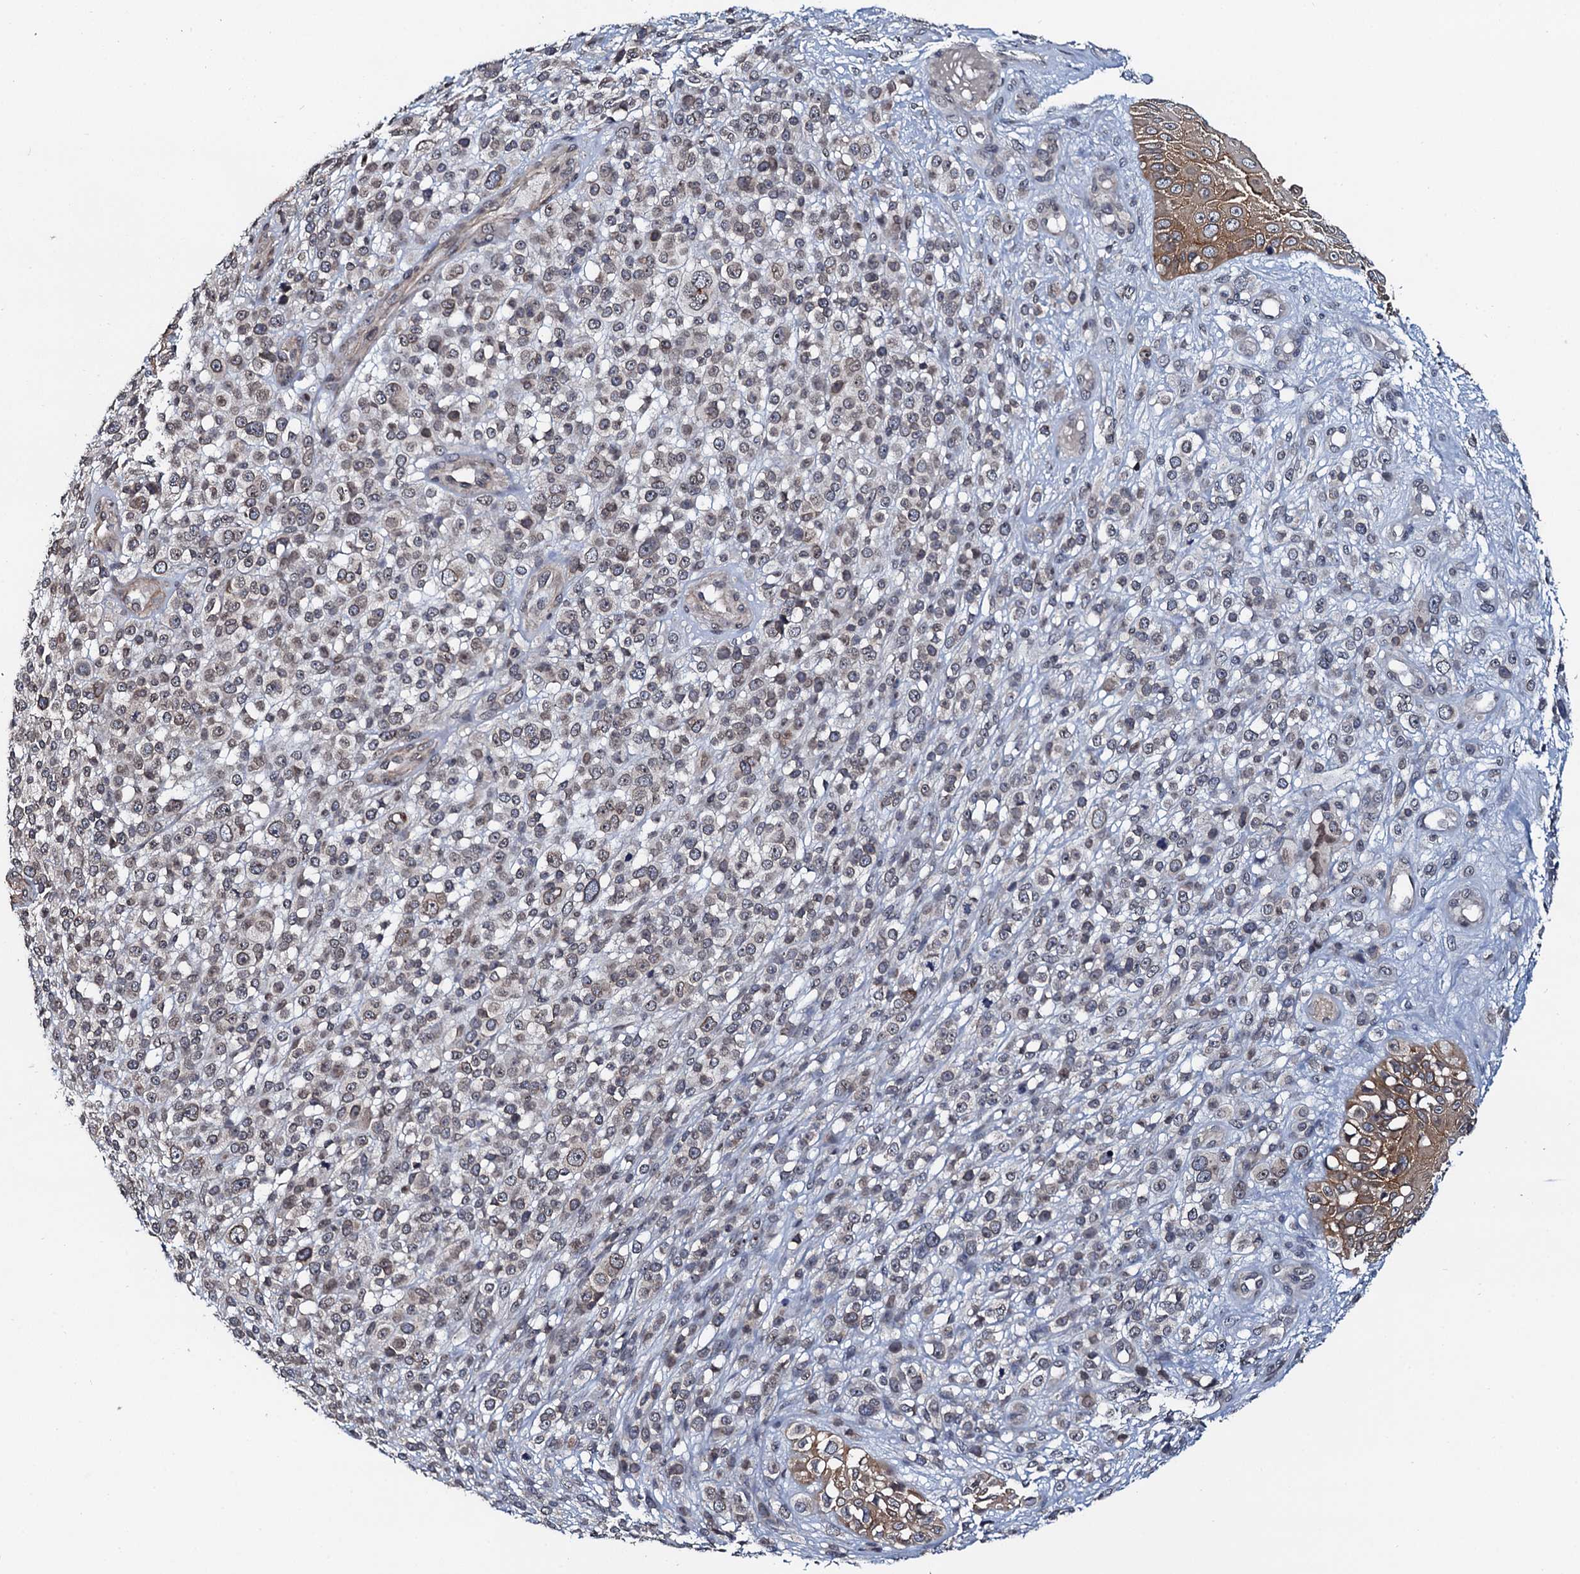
{"staining": {"intensity": "weak", "quantity": "<25%", "location": "cytoplasmic/membranous"}, "tissue": "melanoma", "cell_type": "Tumor cells", "image_type": "cancer", "snomed": [{"axis": "morphology", "description": "Malignant melanoma, NOS"}, {"axis": "topography", "description": "Skin"}], "caption": "Immunohistochemical staining of melanoma reveals no significant positivity in tumor cells.", "gene": "SNTA1", "patient": {"sex": "female", "age": 55}}